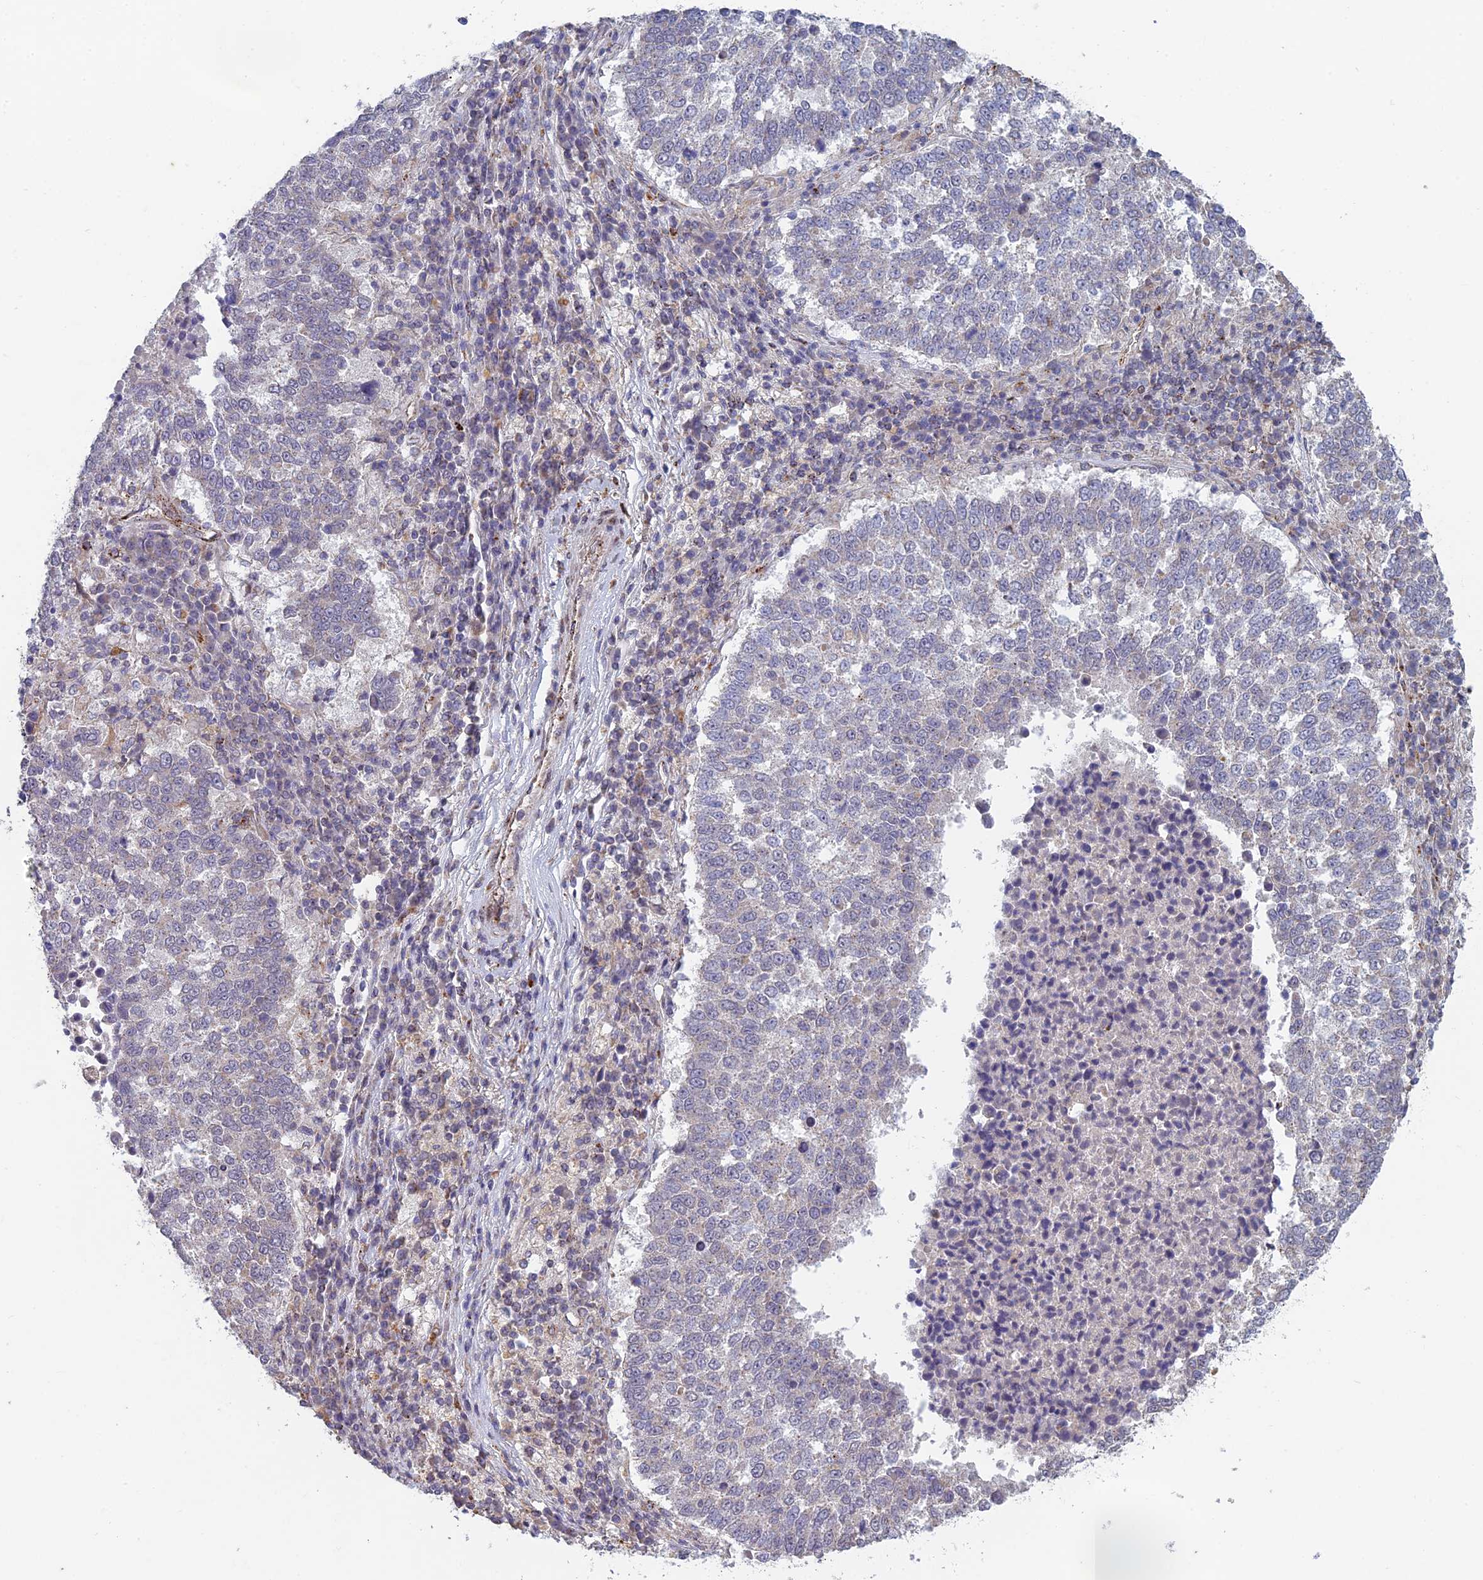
{"staining": {"intensity": "negative", "quantity": "none", "location": "none"}, "tissue": "lung cancer", "cell_type": "Tumor cells", "image_type": "cancer", "snomed": [{"axis": "morphology", "description": "Squamous cell carcinoma, NOS"}, {"axis": "topography", "description": "Lung"}], "caption": "The image reveals no significant expression in tumor cells of lung squamous cell carcinoma.", "gene": "FOXS1", "patient": {"sex": "male", "age": 73}}